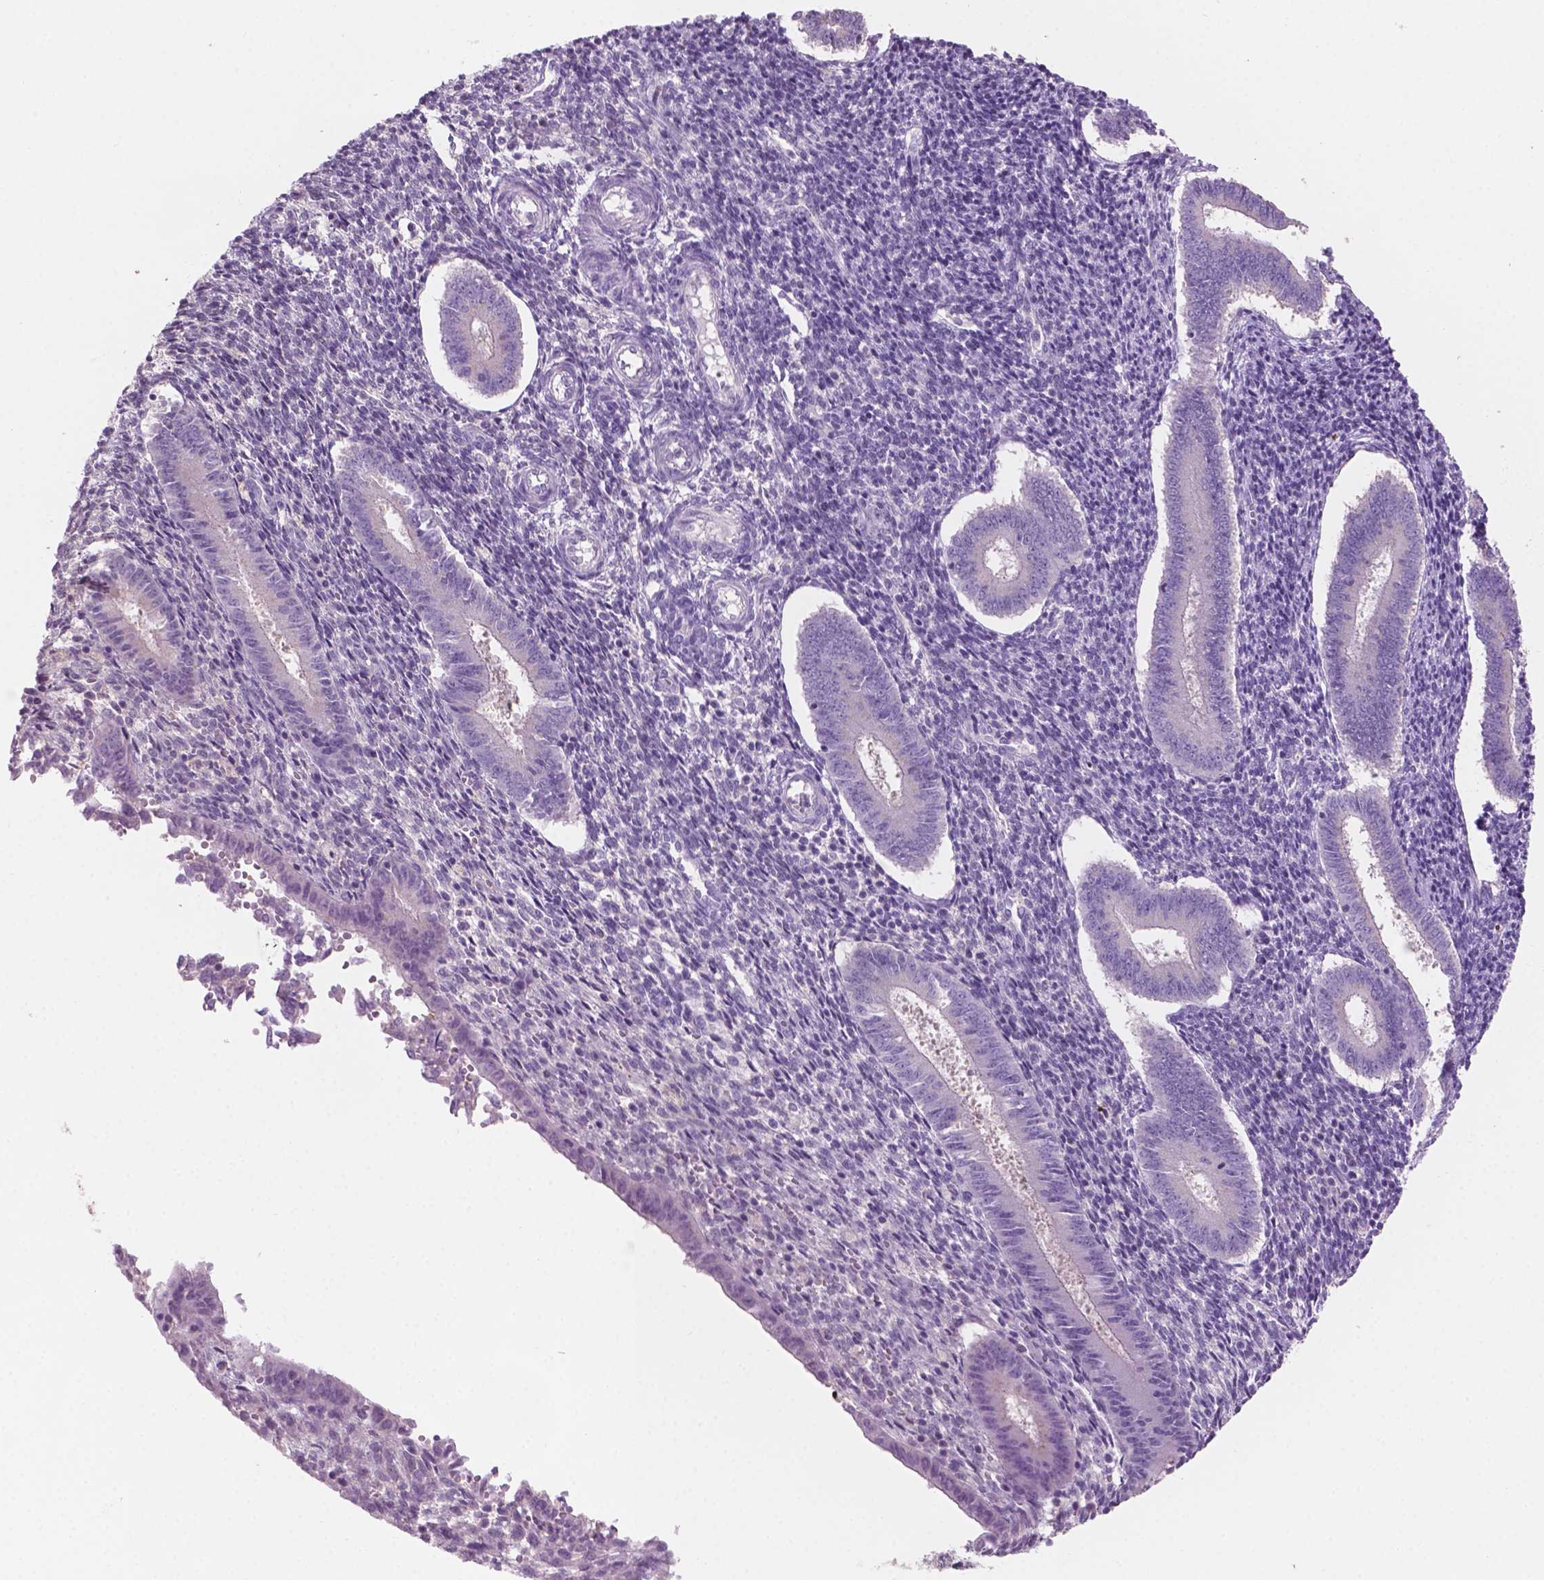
{"staining": {"intensity": "negative", "quantity": "none", "location": "none"}, "tissue": "endometrium", "cell_type": "Cells in endometrial stroma", "image_type": "normal", "snomed": [{"axis": "morphology", "description": "Normal tissue, NOS"}, {"axis": "topography", "description": "Endometrium"}], "caption": "Immunohistochemistry (IHC) of benign human endometrium displays no expression in cells in endometrial stroma.", "gene": "SBSN", "patient": {"sex": "female", "age": 25}}